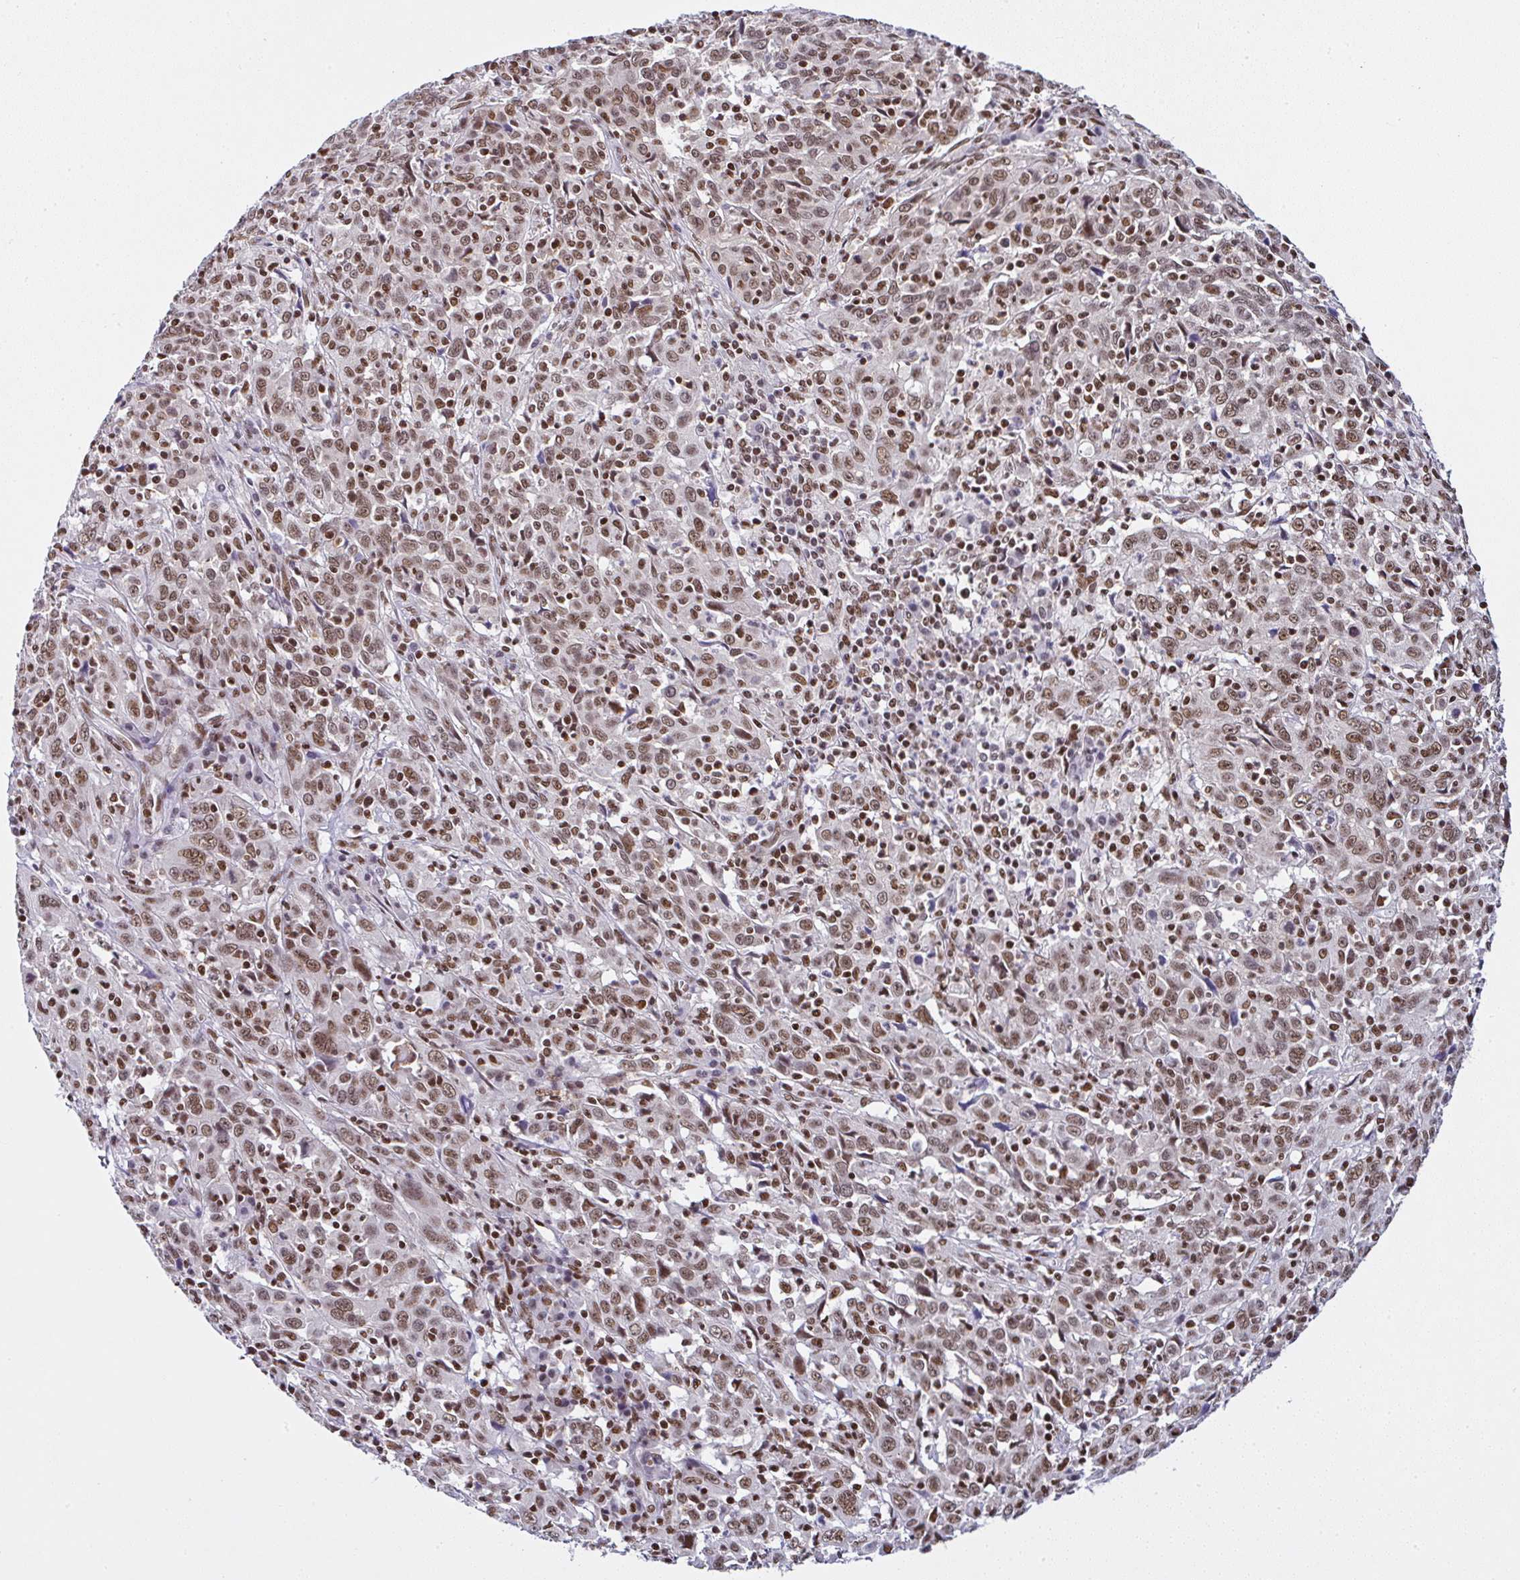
{"staining": {"intensity": "moderate", "quantity": ">75%", "location": "nuclear"}, "tissue": "cervical cancer", "cell_type": "Tumor cells", "image_type": "cancer", "snomed": [{"axis": "morphology", "description": "Squamous cell carcinoma, NOS"}, {"axis": "topography", "description": "Cervix"}], "caption": "Tumor cells show medium levels of moderate nuclear staining in about >75% of cells in human cervical squamous cell carcinoma.", "gene": "DR1", "patient": {"sex": "female", "age": 46}}